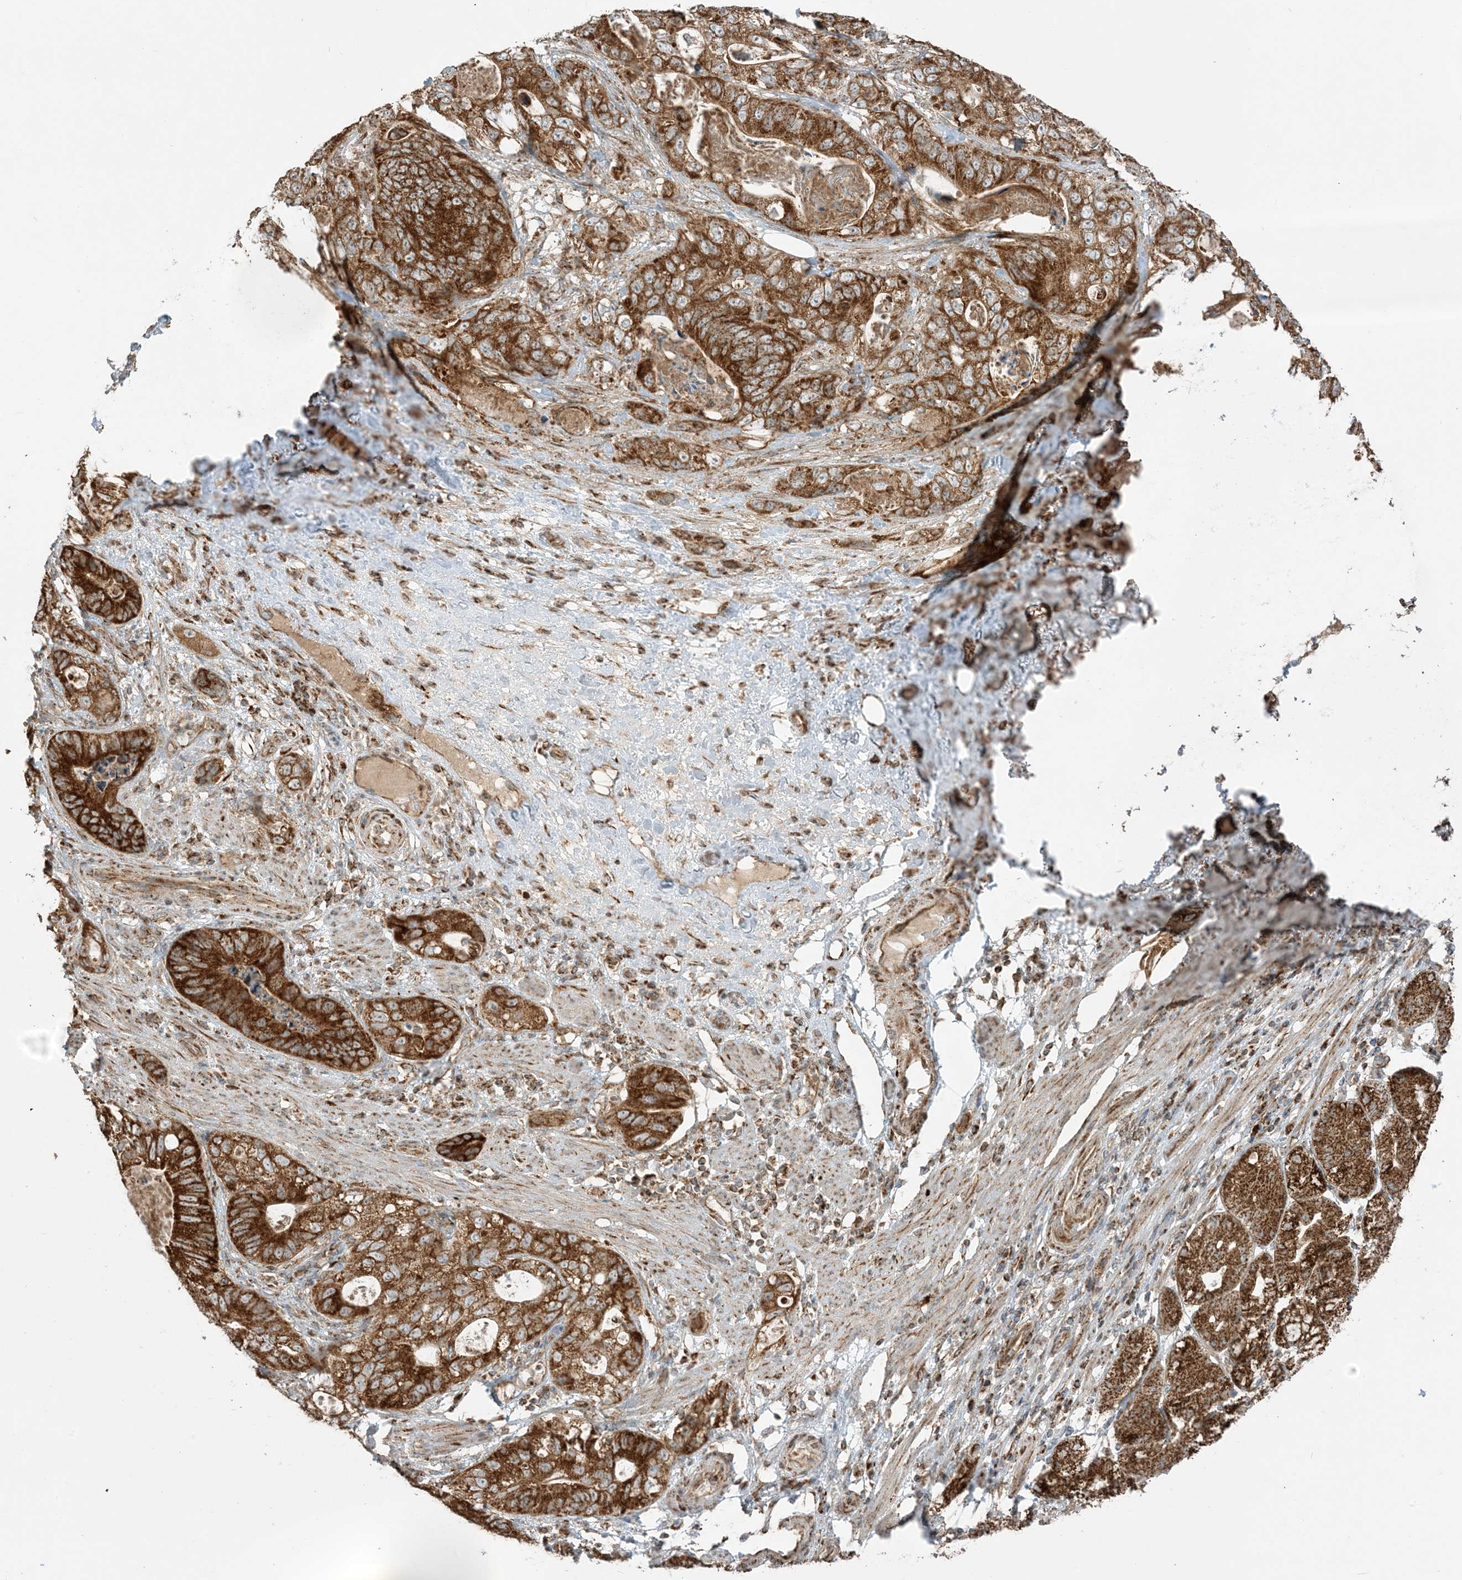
{"staining": {"intensity": "strong", "quantity": ">75%", "location": "cytoplasmic/membranous"}, "tissue": "stomach cancer", "cell_type": "Tumor cells", "image_type": "cancer", "snomed": [{"axis": "morphology", "description": "Normal tissue, NOS"}, {"axis": "morphology", "description": "Adenocarcinoma, NOS"}, {"axis": "topography", "description": "Stomach"}], "caption": "Immunohistochemical staining of stomach cancer (adenocarcinoma) exhibits strong cytoplasmic/membranous protein positivity in about >75% of tumor cells.", "gene": "N4BP3", "patient": {"sex": "female", "age": 89}}